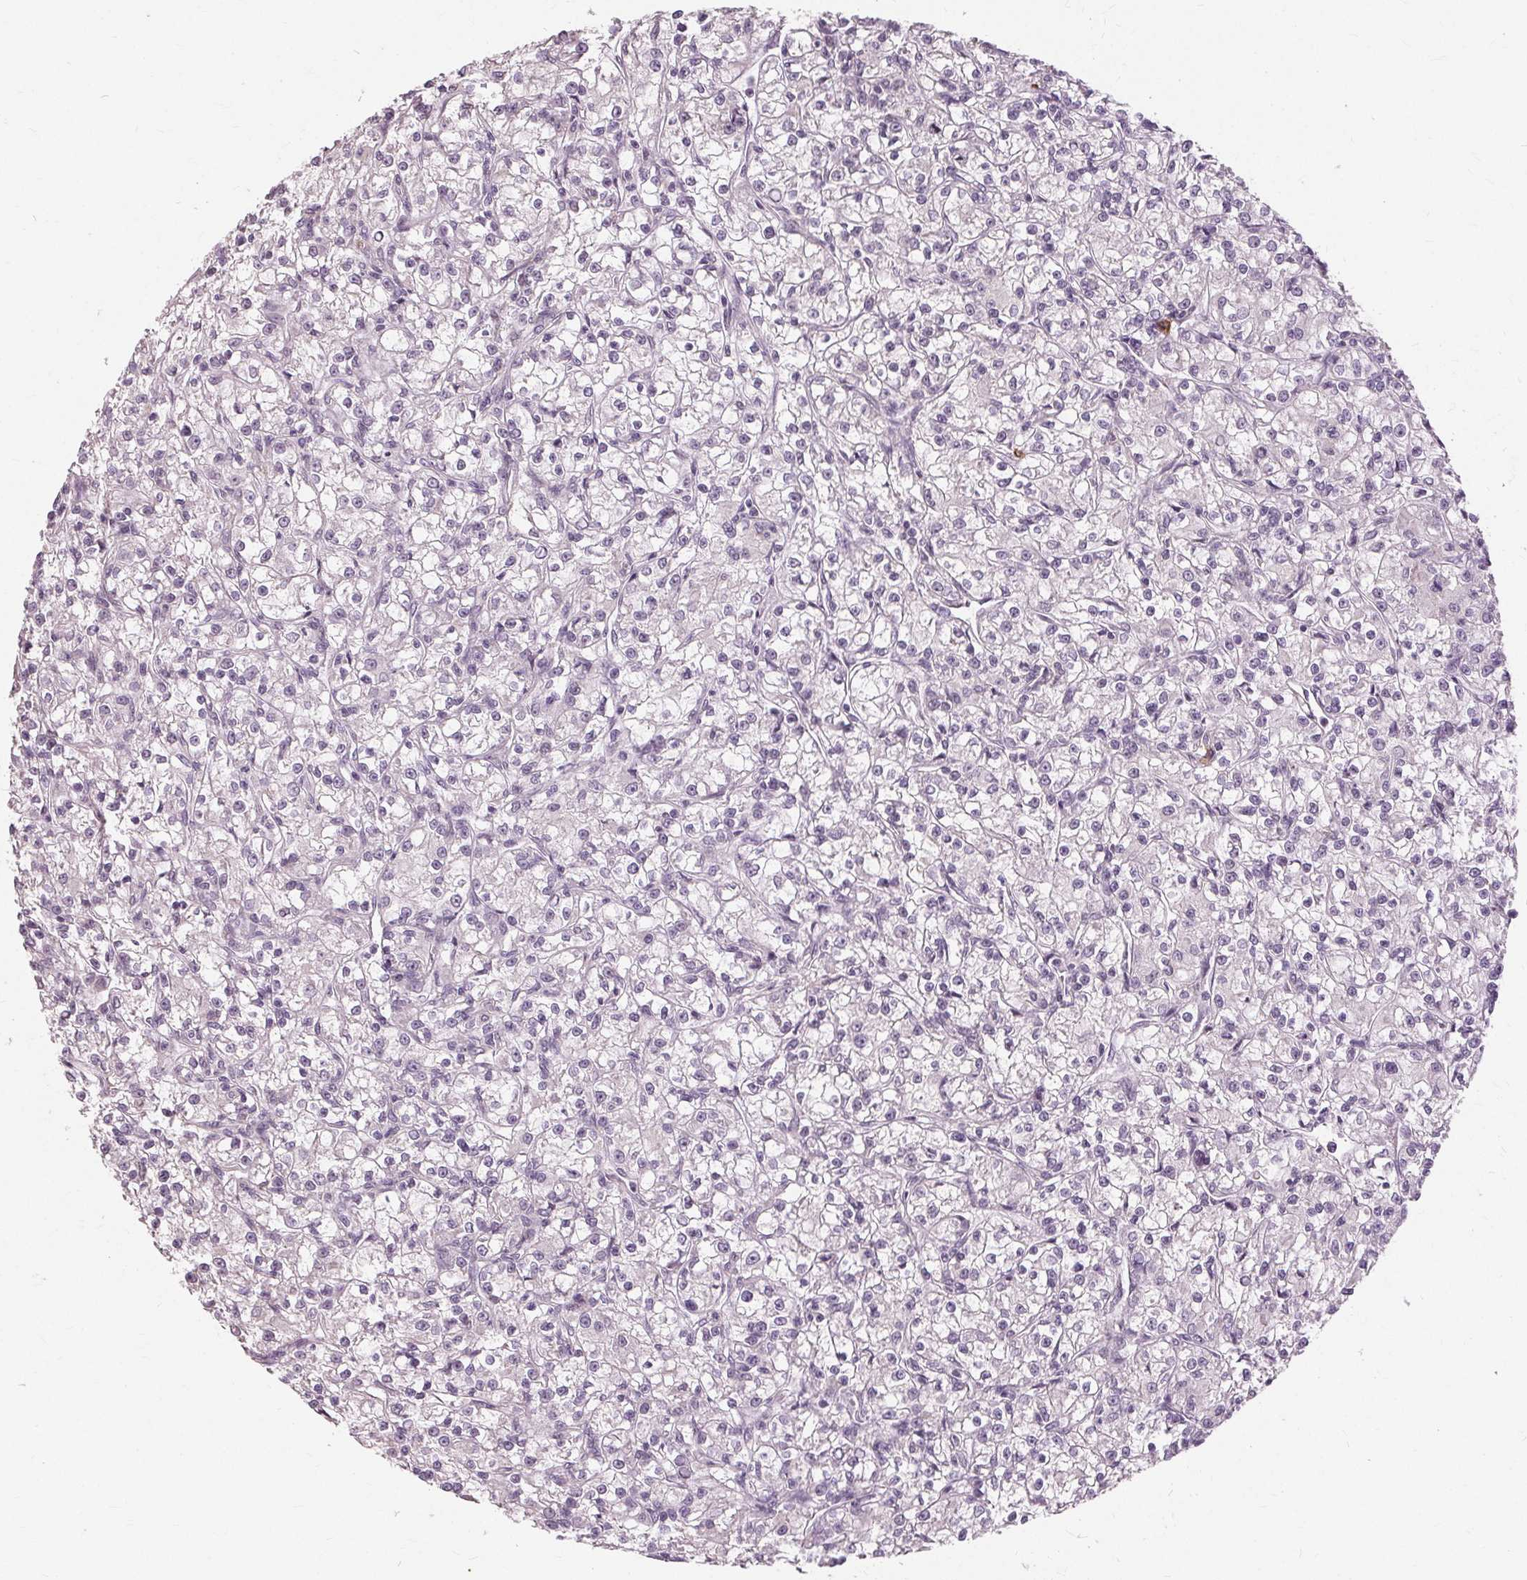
{"staining": {"intensity": "negative", "quantity": "none", "location": "none"}, "tissue": "renal cancer", "cell_type": "Tumor cells", "image_type": "cancer", "snomed": [{"axis": "morphology", "description": "Adenocarcinoma, NOS"}, {"axis": "topography", "description": "Kidney"}], "caption": "Tumor cells are negative for protein expression in human renal cancer (adenocarcinoma). (Brightfield microscopy of DAB immunohistochemistry (IHC) at high magnification).", "gene": "SIGLEC6", "patient": {"sex": "female", "age": 59}}